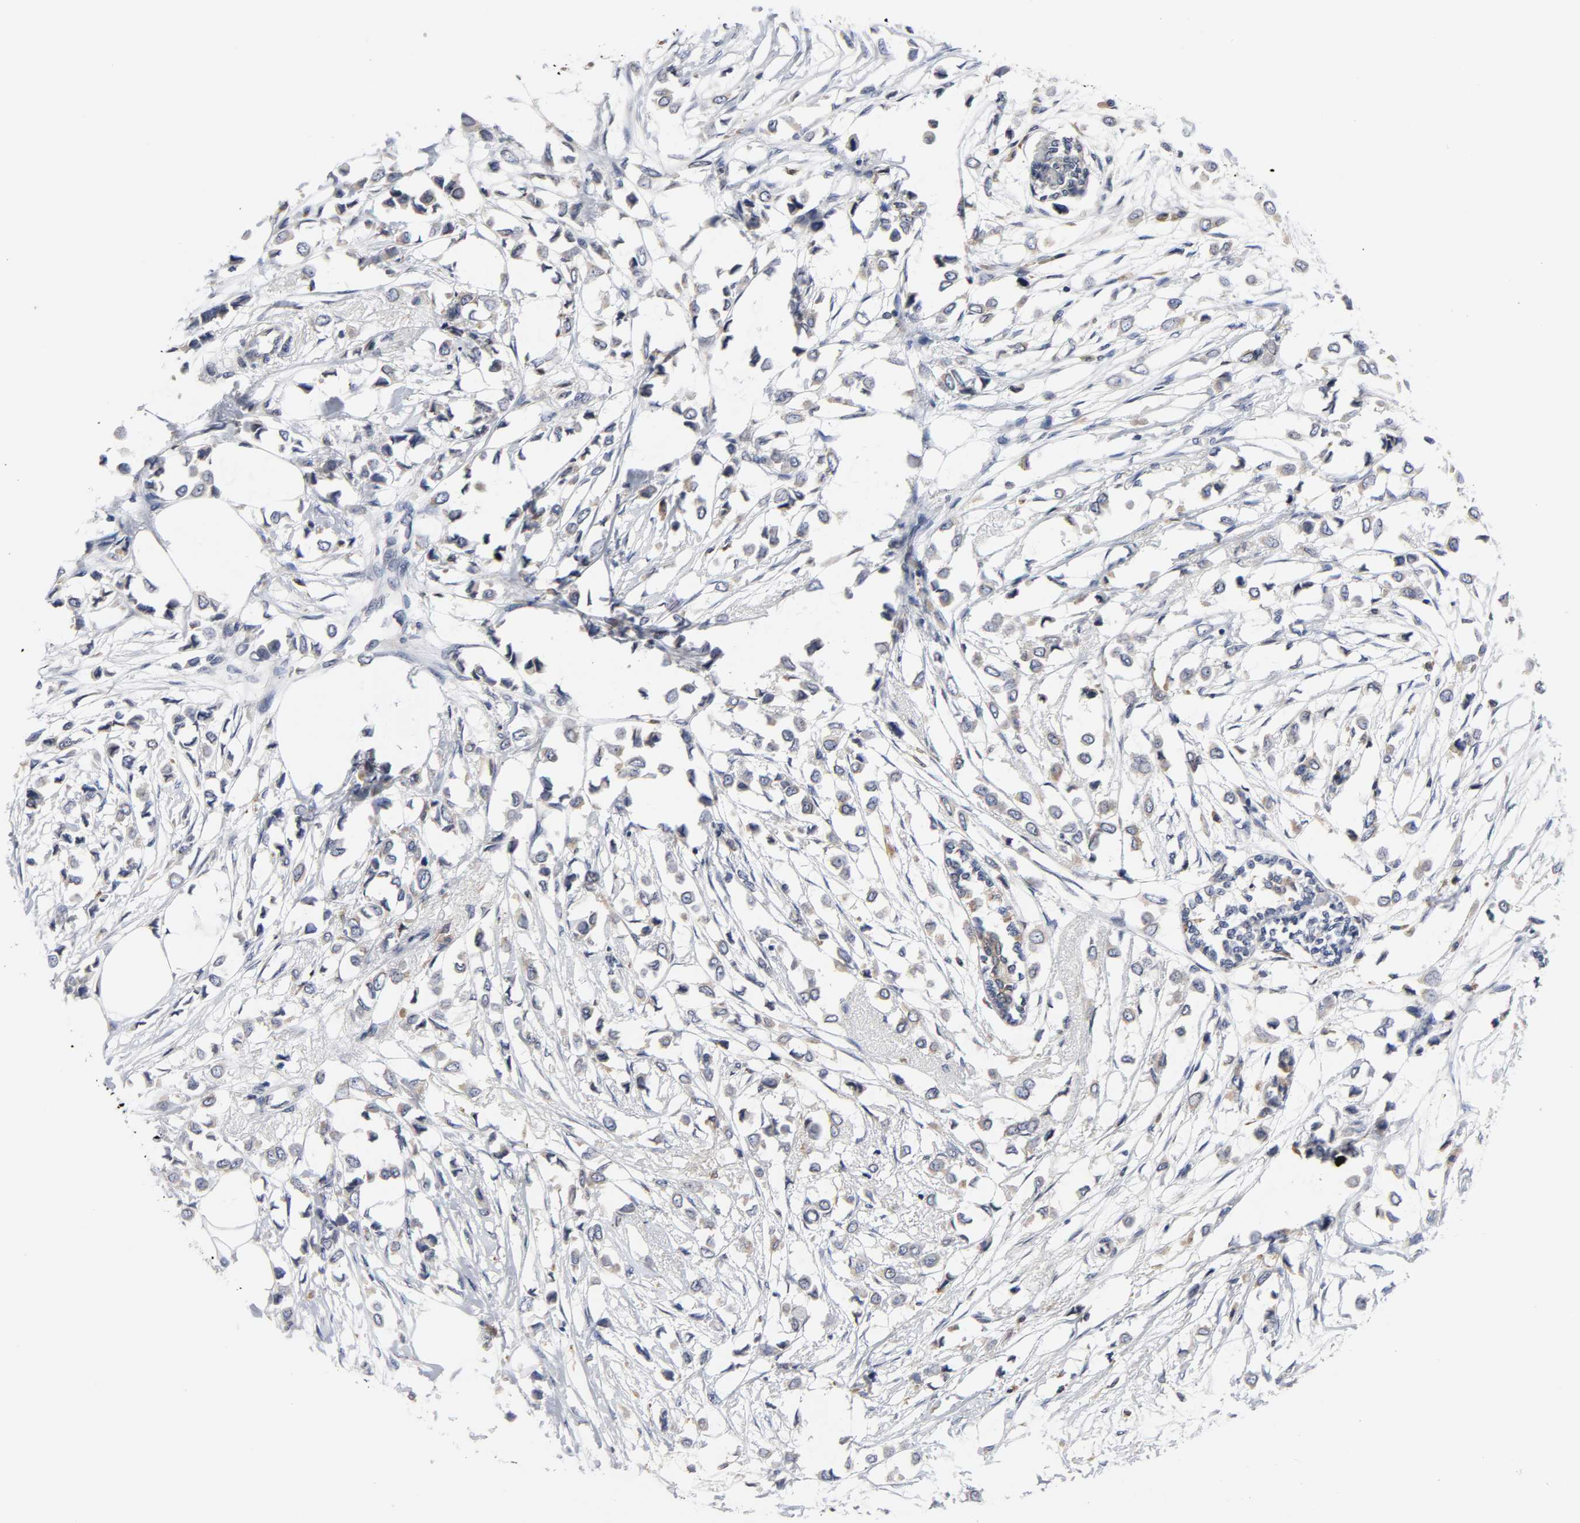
{"staining": {"intensity": "weak", "quantity": "25%-75%", "location": "cytoplasmic/membranous"}, "tissue": "breast cancer", "cell_type": "Tumor cells", "image_type": "cancer", "snomed": [{"axis": "morphology", "description": "Lobular carcinoma"}, {"axis": "topography", "description": "Breast"}], "caption": "DAB (3,3'-diaminobenzidine) immunohistochemical staining of human breast cancer displays weak cytoplasmic/membranous protein staining in about 25%-75% of tumor cells.", "gene": "HCK", "patient": {"sex": "female", "age": 51}}